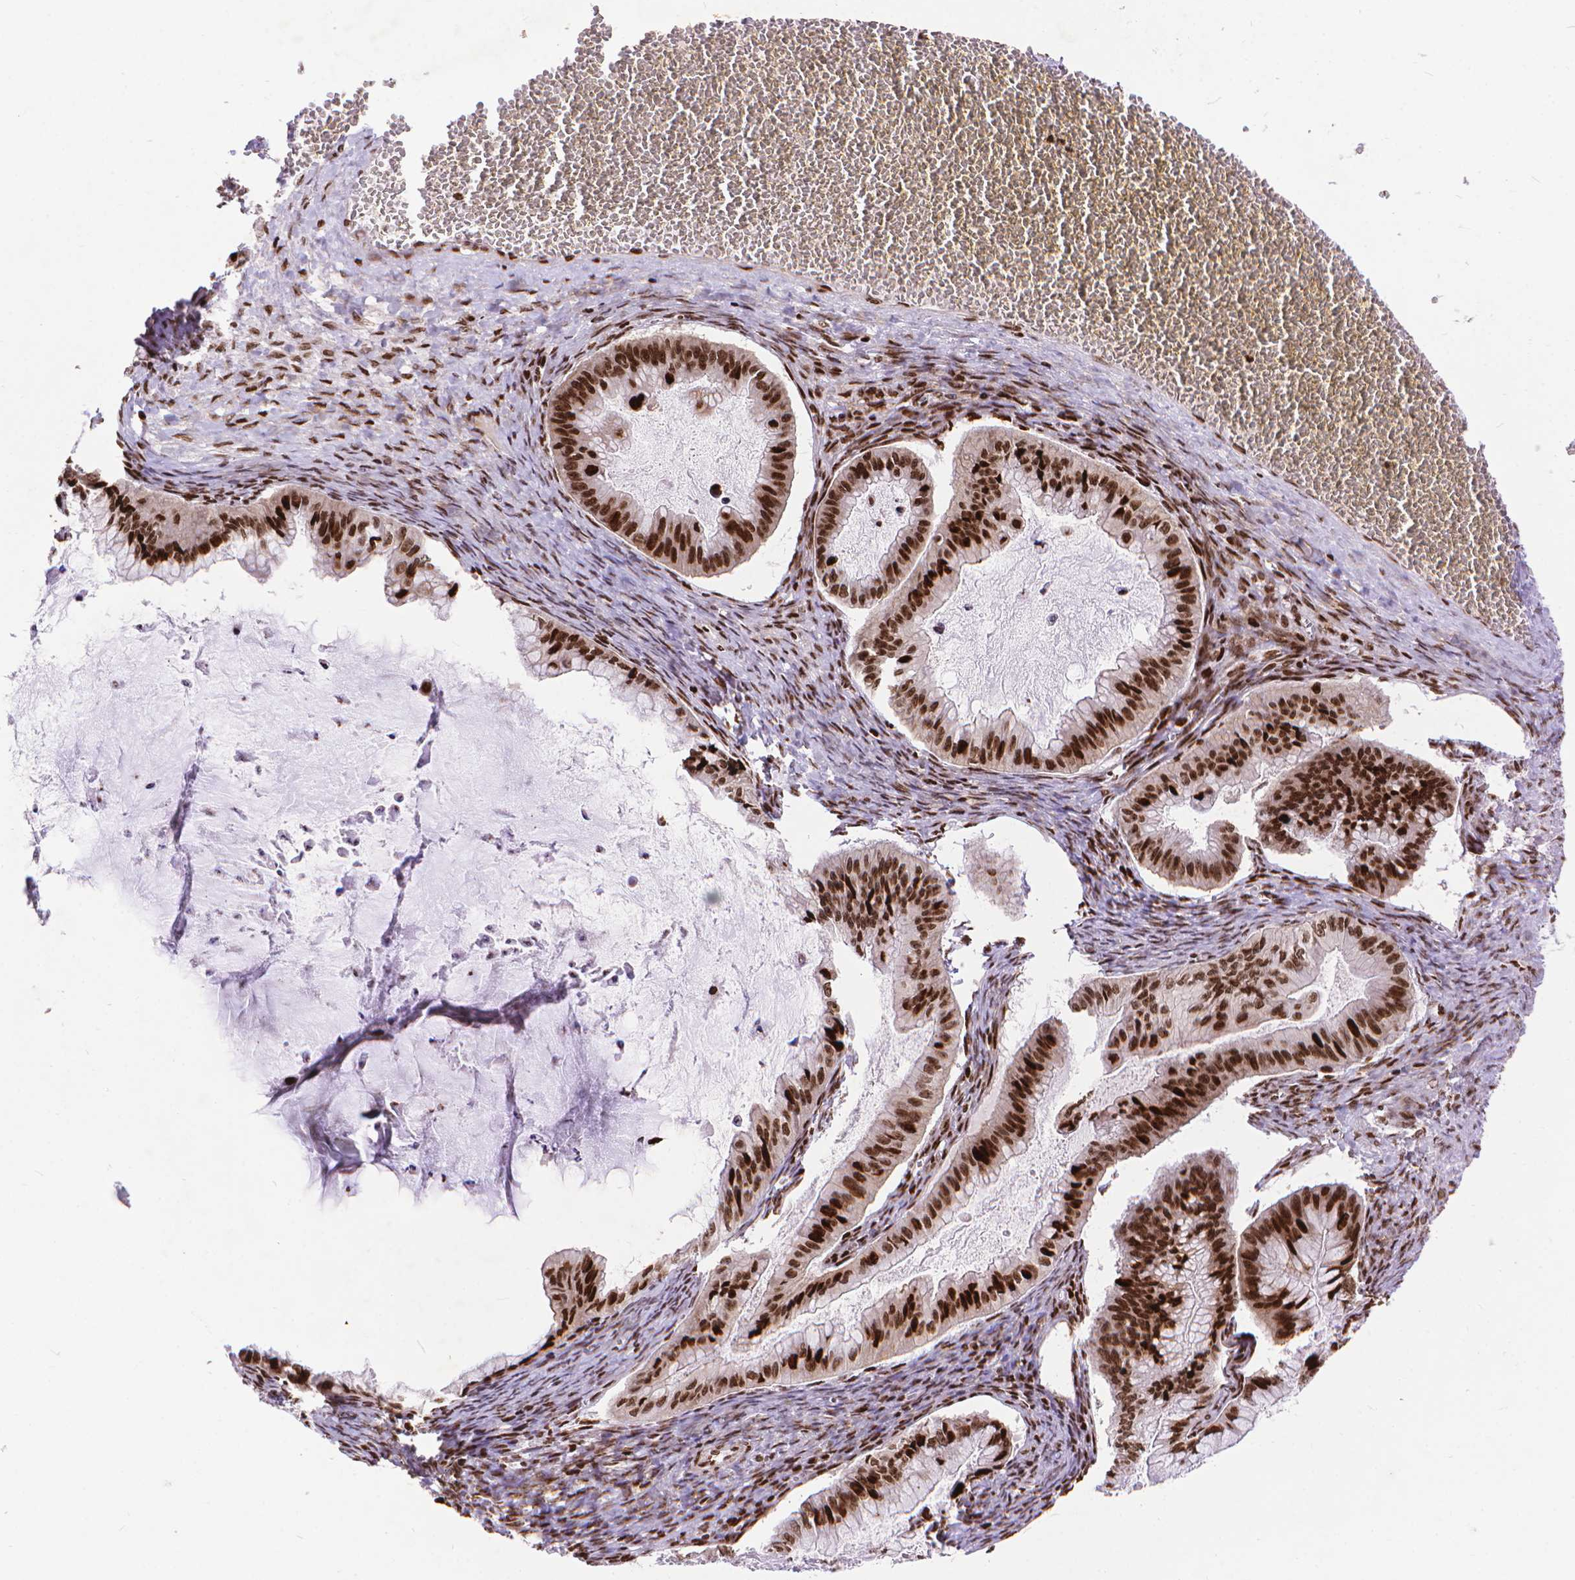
{"staining": {"intensity": "strong", "quantity": ">75%", "location": "nuclear"}, "tissue": "ovarian cancer", "cell_type": "Tumor cells", "image_type": "cancer", "snomed": [{"axis": "morphology", "description": "Cystadenocarcinoma, mucinous, NOS"}, {"axis": "topography", "description": "Ovary"}], "caption": "Brown immunohistochemical staining in human ovarian mucinous cystadenocarcinoma shows strong nuclear positivity in approximately >75% of tumor cells.", "gene": "AMER1", "patient": {"sex": "female", "age": 72}}